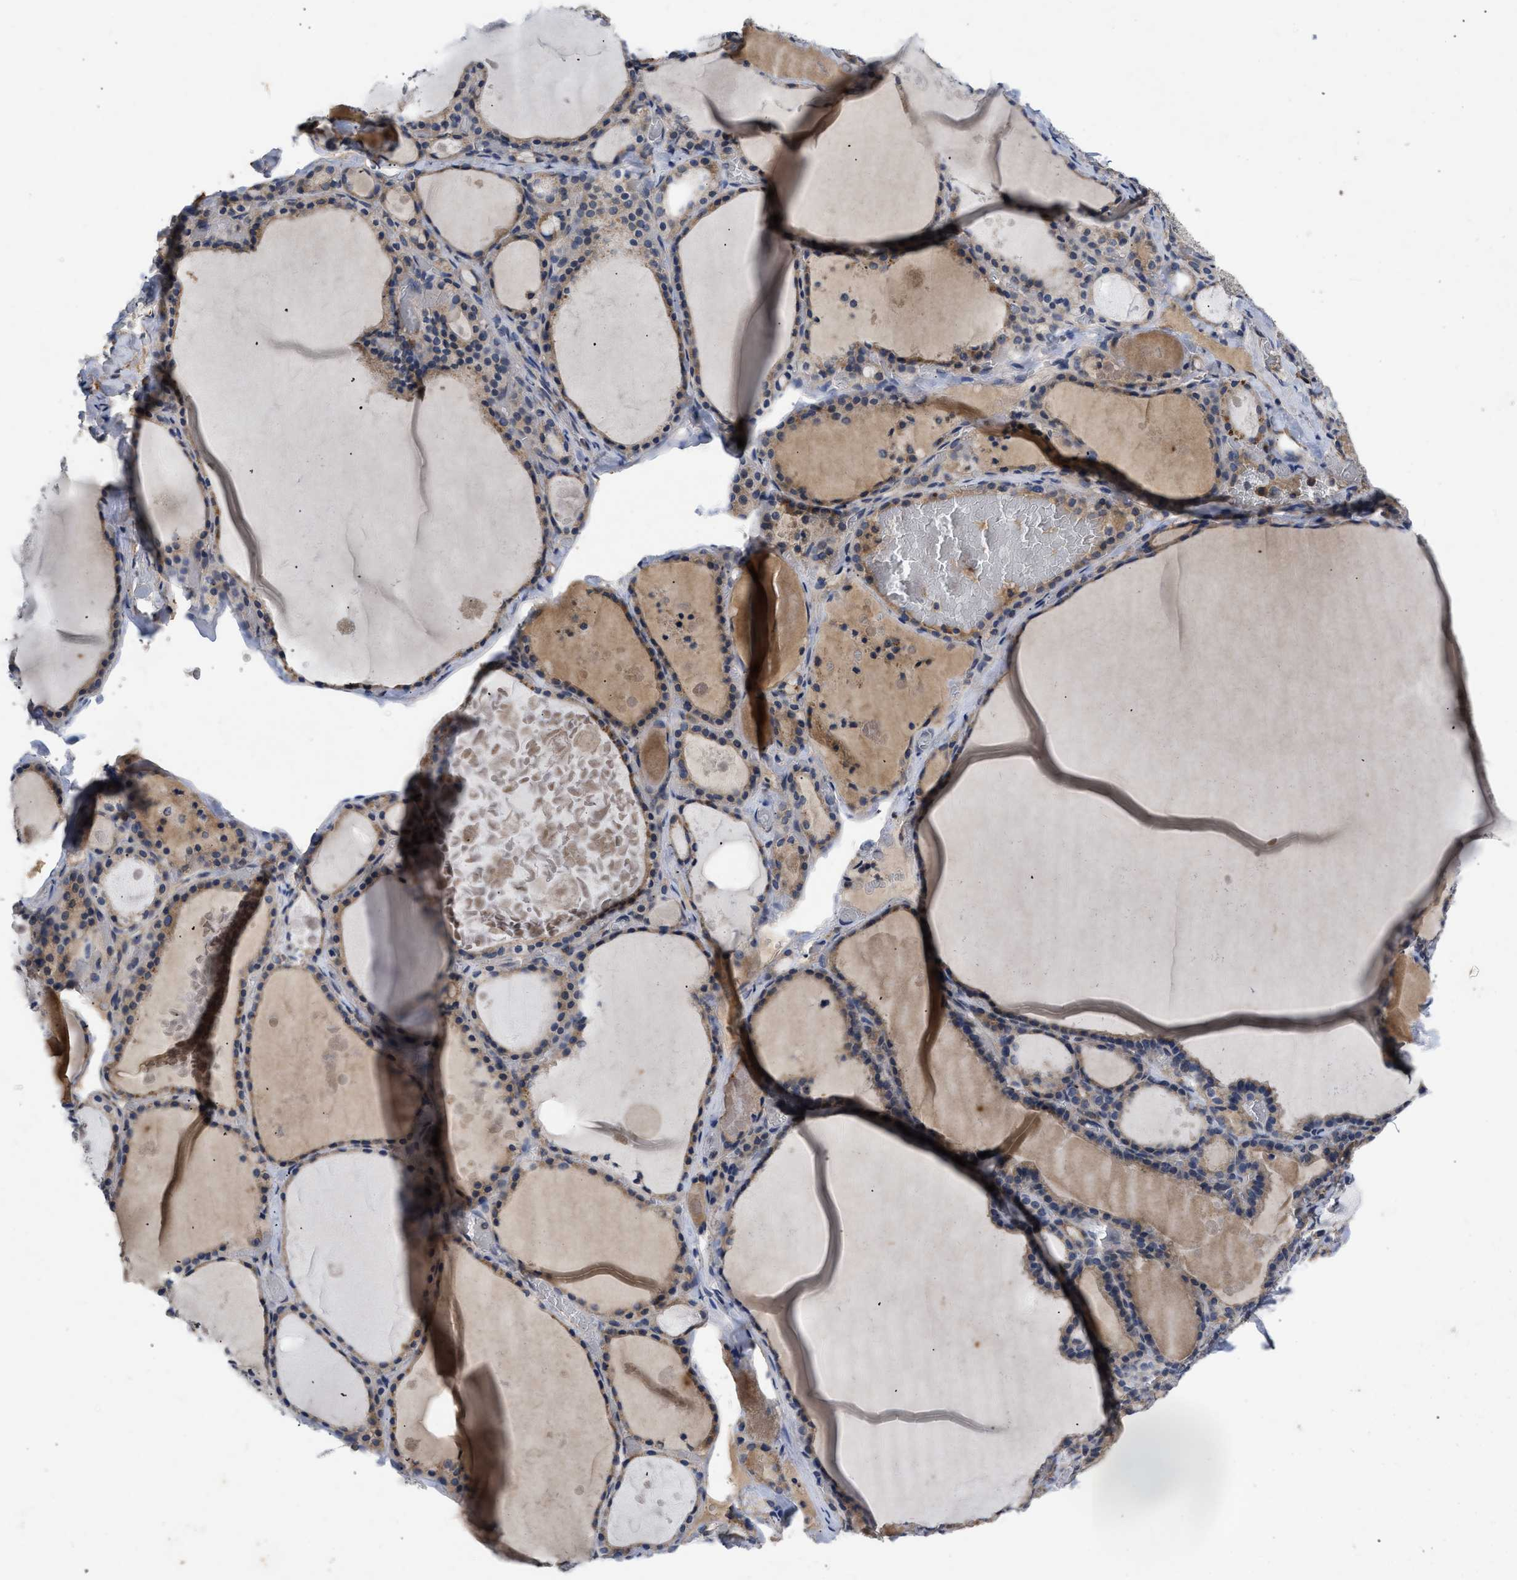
{"staining": {"intensity": "moderate", "quantity": ">75%", "location": "cytoplasmic/membranous"}, "tissue": "thyroid gland", "cell_type": "Glandular cells", "image_type": "normal", "snomed": [{"axis": "morphology", "description": "Normal tissue, NOS"}, {"axis": "topography", "description": "Thyroid gland"}], "caption": "Unremarkable thyroid gland reveals moderate cytoplasmic/membranous expression in about >75% of glandular cells.", "gene": "VPS4A", "patient": {"sex": "male", "age": 56}}